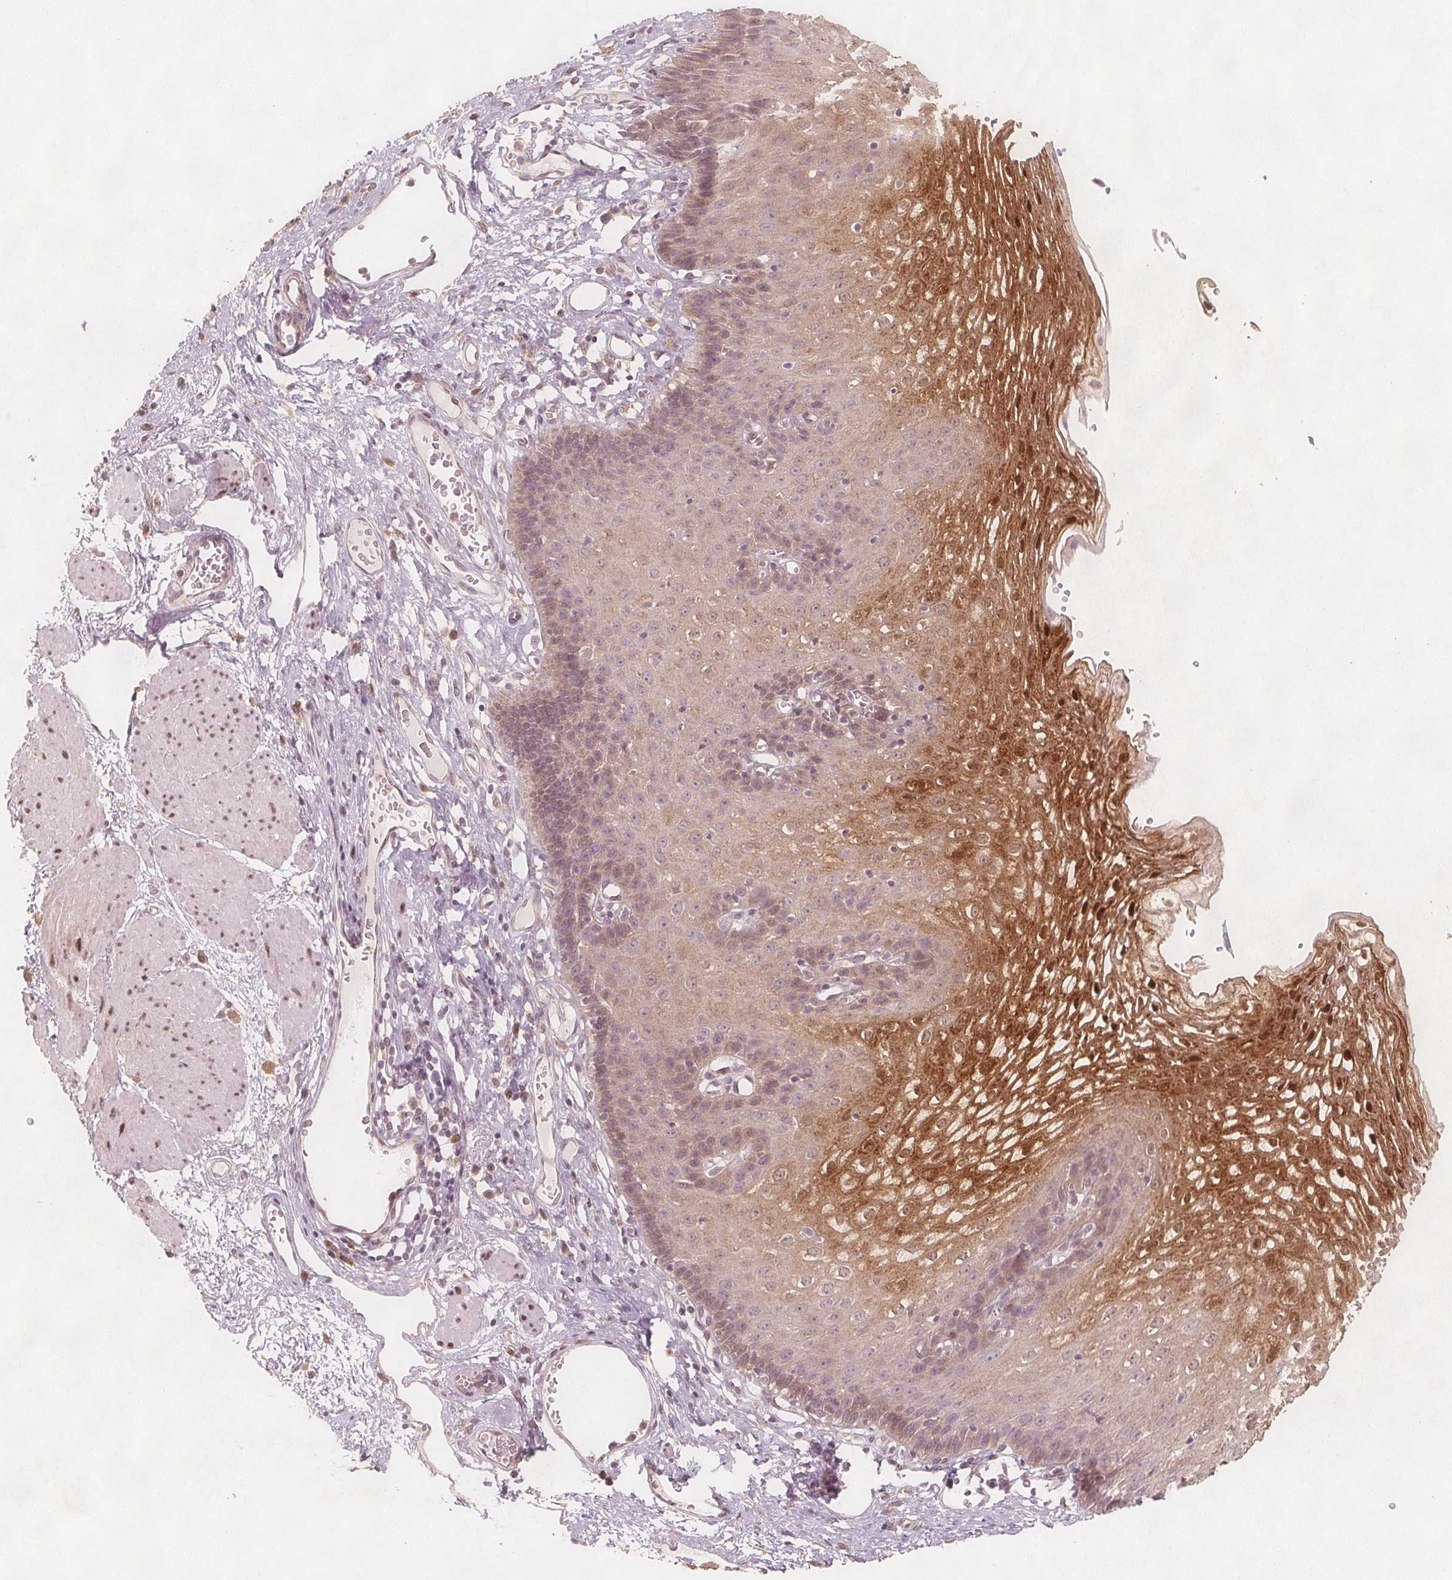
{"staining": {"intensity": "moderate", "quantity": "25%-75%", "location": "cytoplasmic/membranous,nuclear"}, "tissue": "esophagus", "cell_type": "Squamous epithelial cells", "image_type": "normal", "snomed": [{"axis": "morphology", "description": "Normal tissue, NOS"}, {"axis": "topography", "description": "Esophagus"}], "caption": "Immunohistochemistry of unremarkable esophagus shows medium levels of moderate cytoplasmic/membranous,nuclear expression in approximately 25%-75% of squamous epithelial cells.", "gene": "NCSTN", "patient": {"sex": "male", "age": 72}}